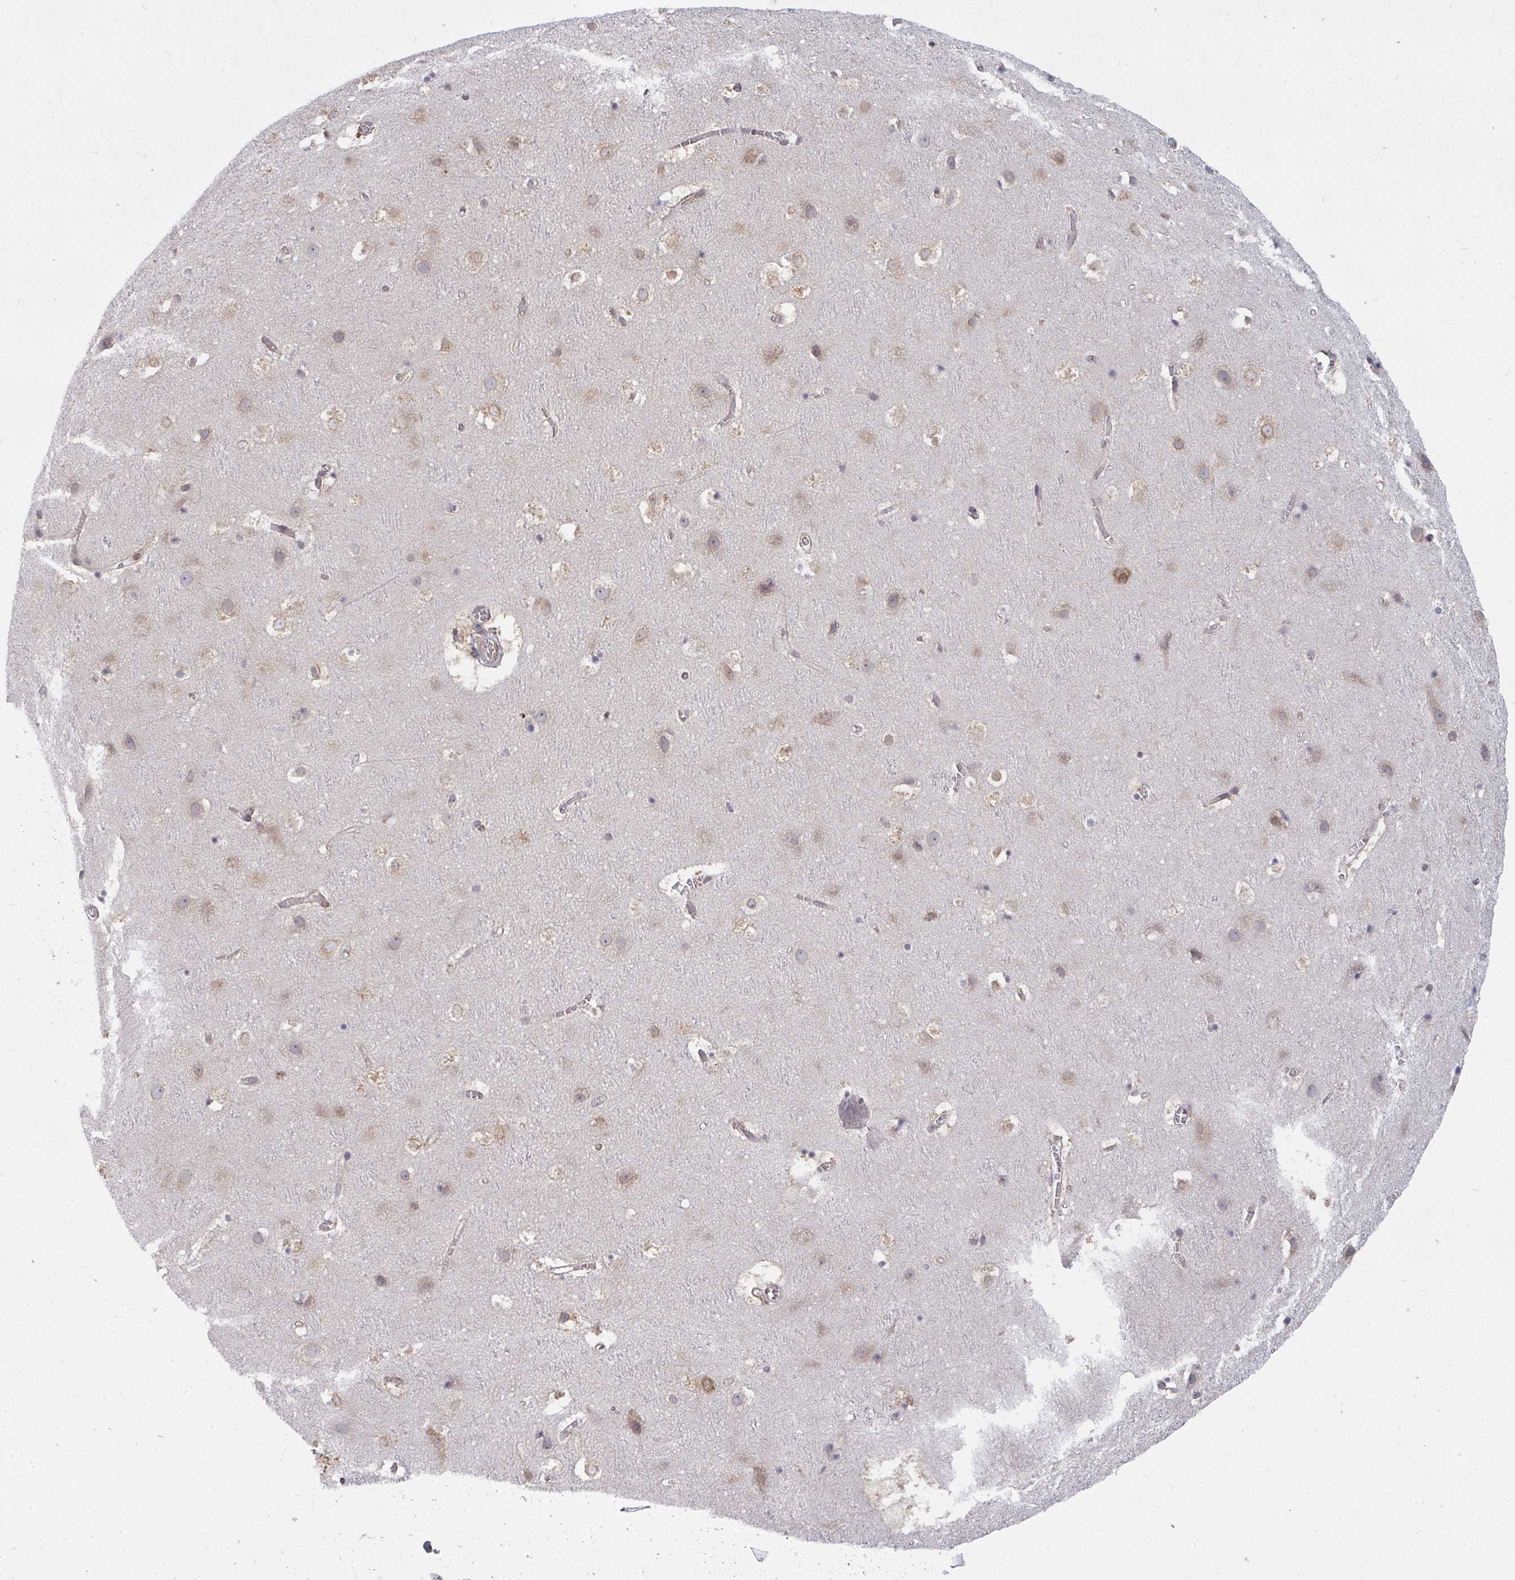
{"staining": {"intensity": "weak", "quantity": "<25%", "location": "cytoplasmic/membranous"}, "tissue": "cerebral cortex", "cell_type": "Endothelial cells", "image_type": "normal", "snomed": [{"axis": "morphology", "description": "Normal tissue, NOS"}, {"axis": "topography", "description": "Cerebral cortex"}], "caption": "Immunohistochemical staining of unremarkable human cerebral cortex displays no significant staining in endothelial cells. The staining is performed using DAB brown chromogen with nuclei counter-stained in using hematoxylin.", "gene": "LYSMD4", "patient": {"sex": "female", "age": 42}}